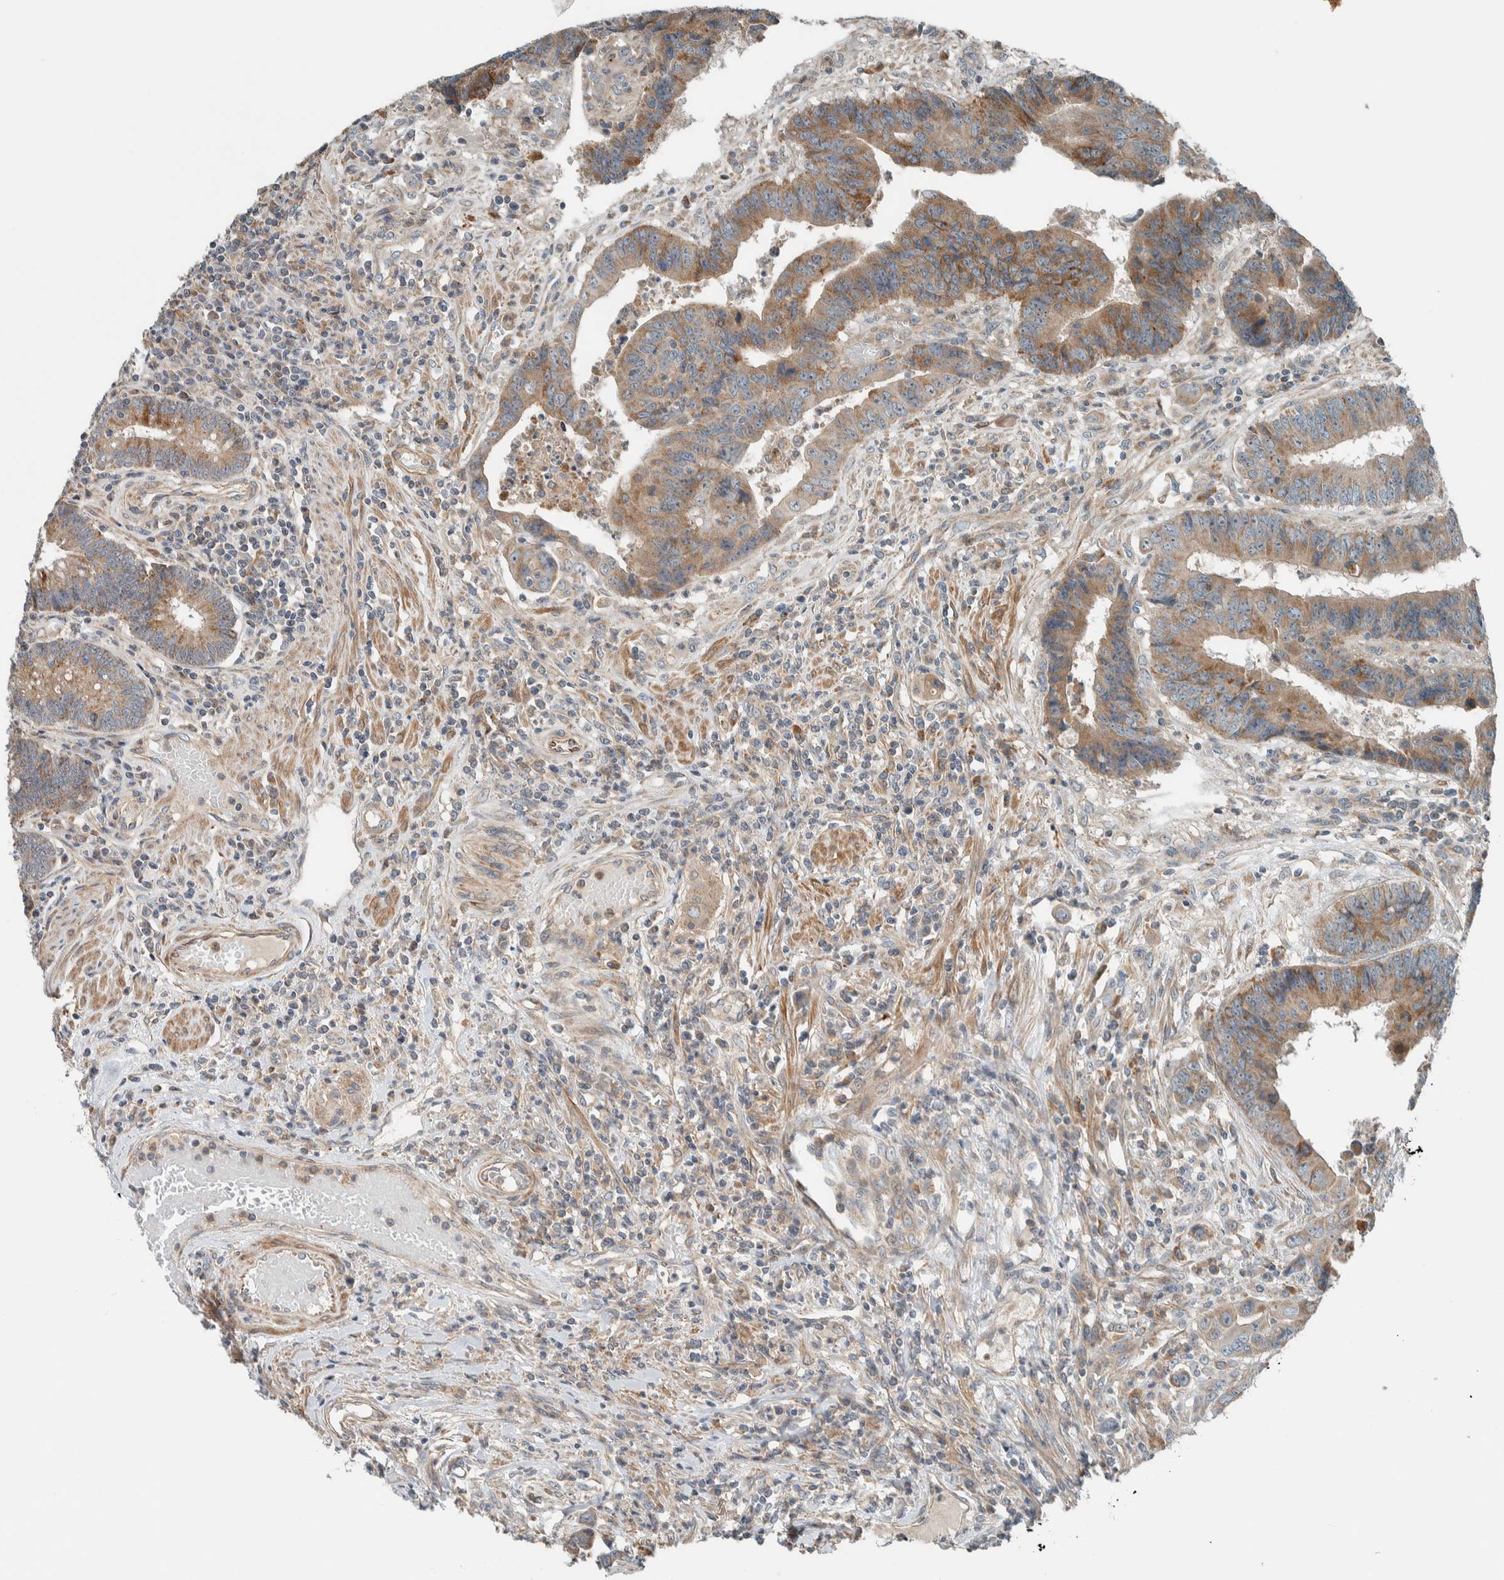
{"staining": {"intensity": "moderate", "quantity": ">75%", "location": "cytoplasmic/membranous"}, "tissue": "colorectal cancer", "cell_type": "Tumor cells", "image_type": "cancer", "snomed": [{"axis": "morphology", "description": "Adenocarcinoma, NOS"}, {"axis": "topography", "description": "Rectum"}], "caption": "Adenocarcinoma (colorectal) stained for a protein displays moderate cytoplasmic/membranous positivity in tumor cells. (IHC, brightfield microscopy, high magnification).", "gene": "SLFN12L", "patient": {"sex": "male", "age": 84}}